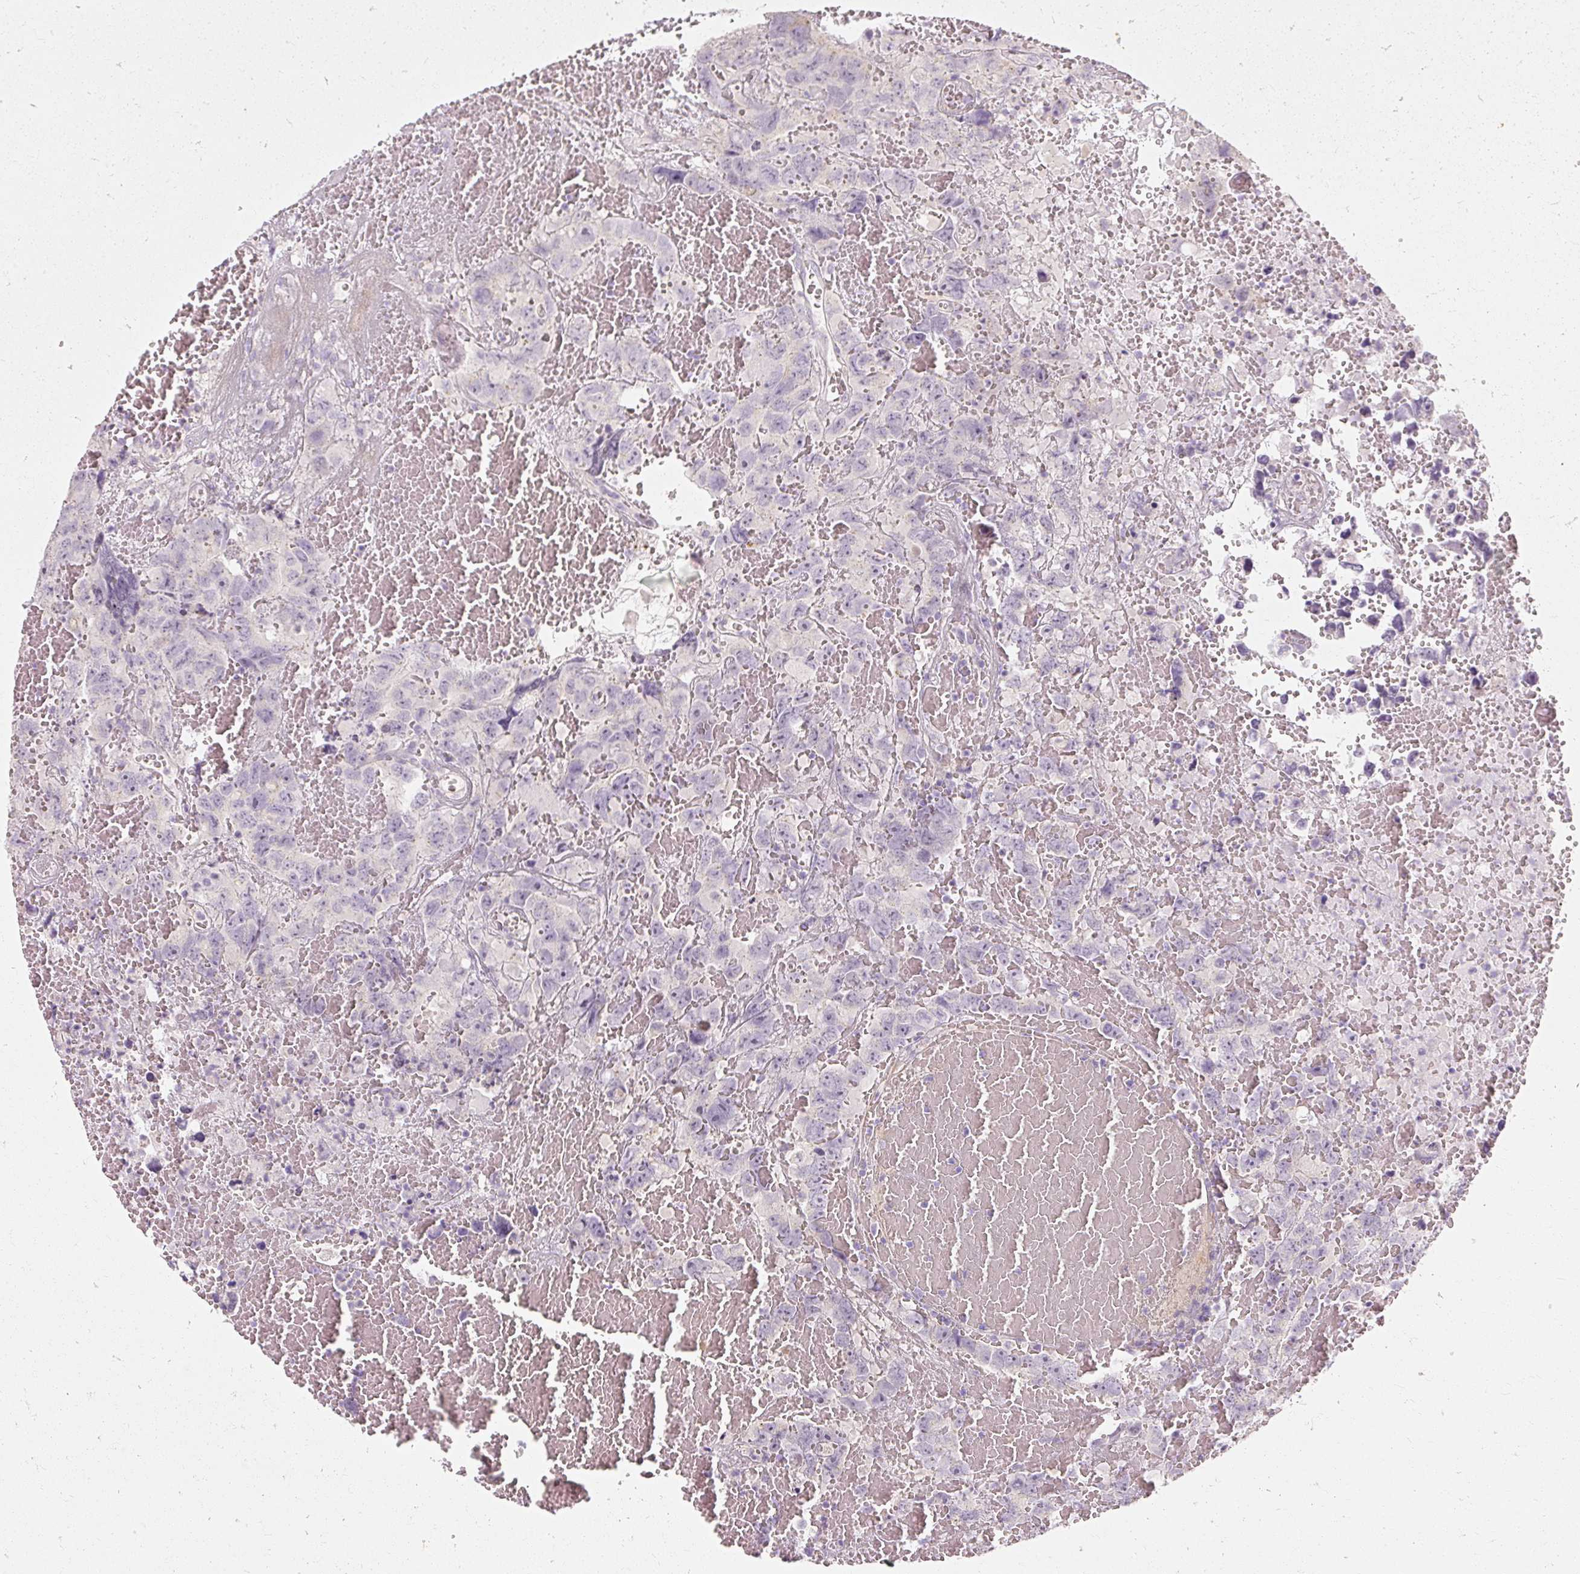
{"staining": {"intensity": "negative", "quantity": "none", "location": "none"}, "tissue": "testis cancer", "cell_type": "Tumor cells", "image_type": "cancer", "snomed": [{"axis": "morphology", "description": "Carcinoma, Embryonal, NOS"}, {"axis": "topography", "description": "Testis"}], "caption": "Tumor cells show no significant staining in testis cancer (embryonal carcinoma). The staining was performed using DAB to visualize the protein expression in brown, while the nuclei were stained in blue with hematoxylin (Magnification: 20x).", "gene": "CAPN3", "patient": {"sex": "male", "age": 45}}